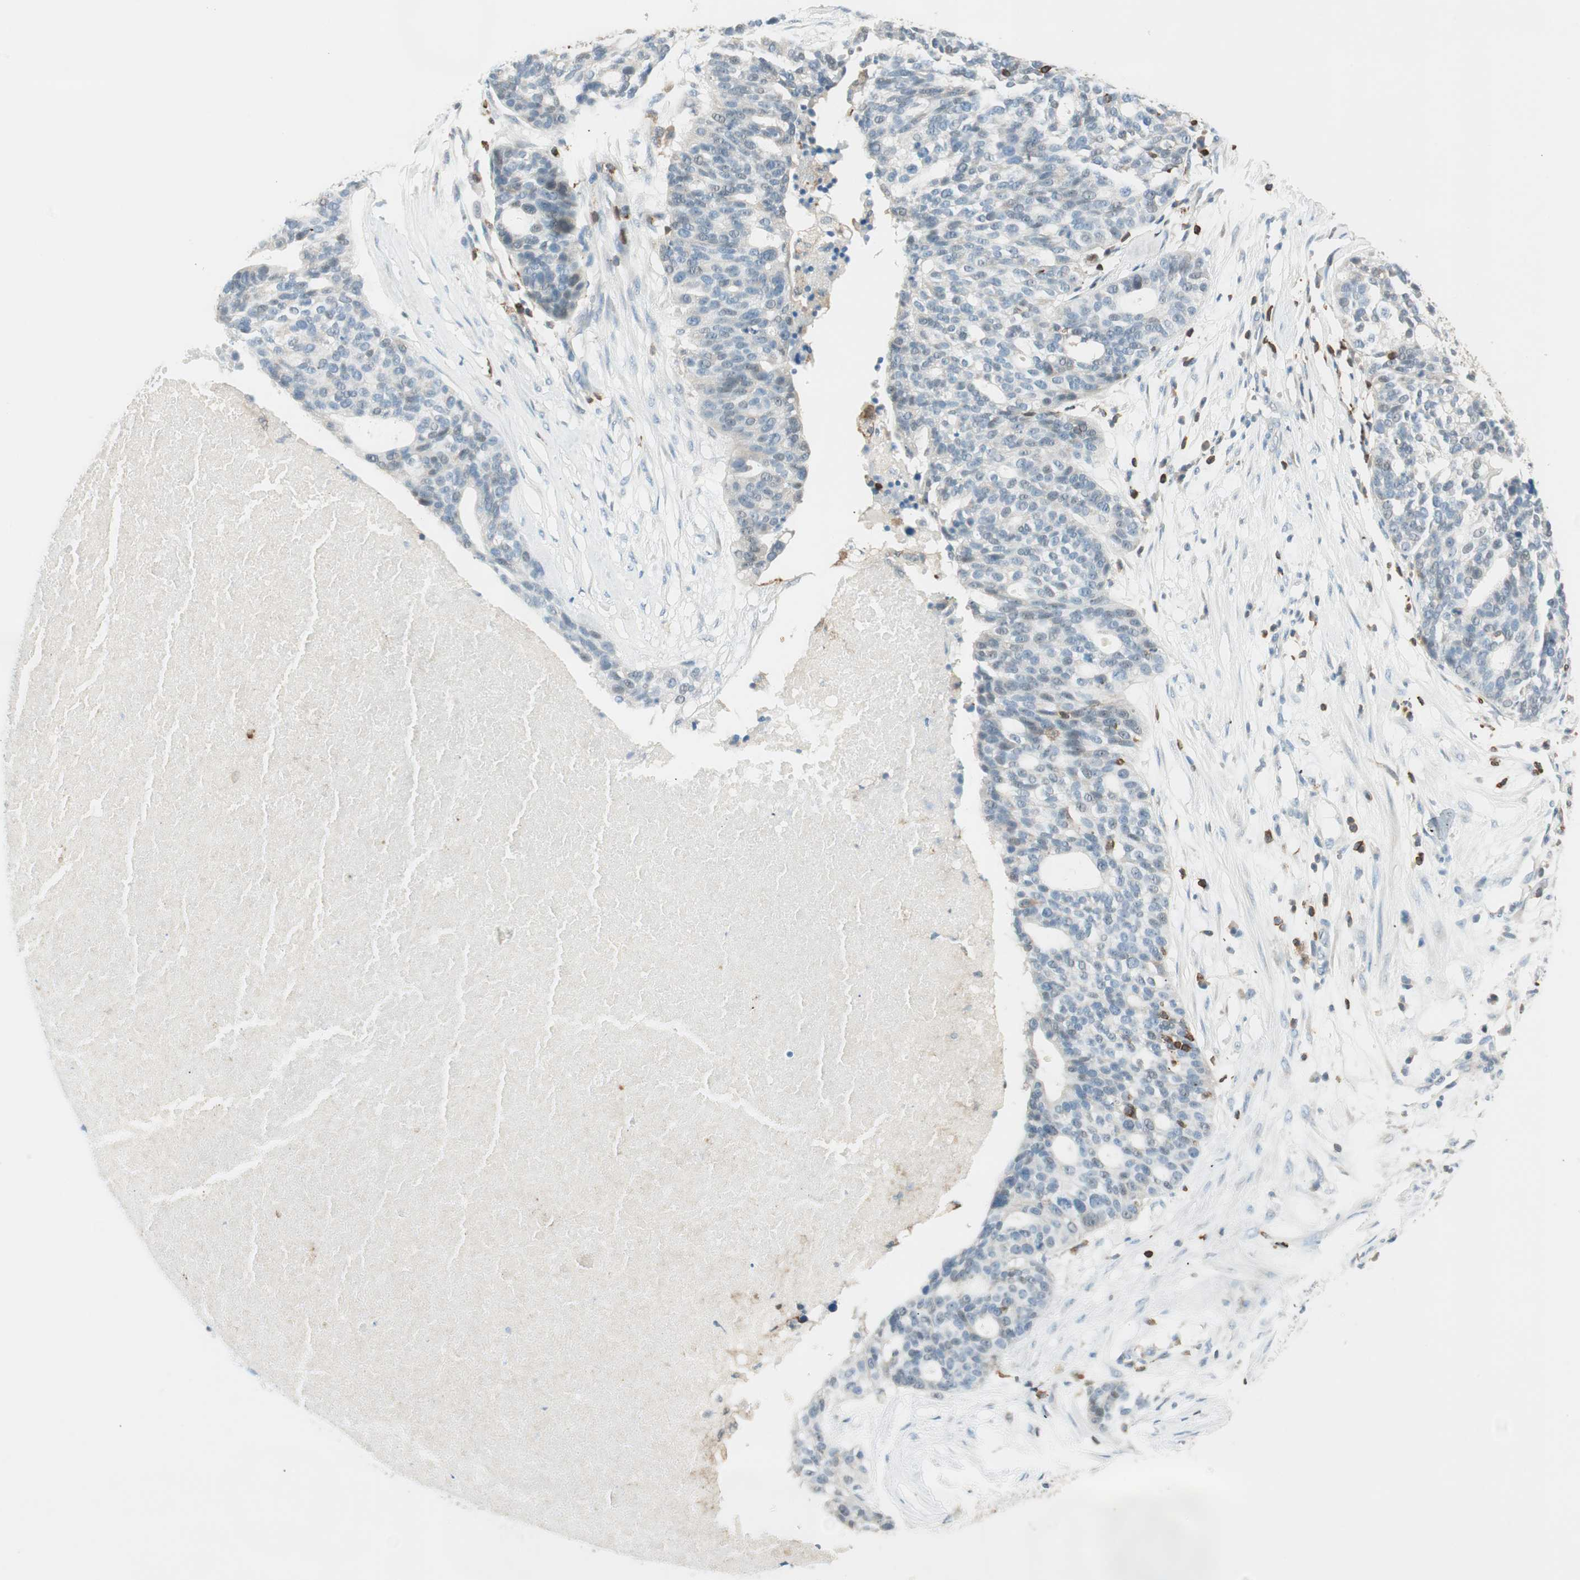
{"staining": {"intensity": "negative", "quantity": "none", "location": "none"}, "tissue": "ovarian cancer", "cell_type": "Tumor cells", "image_type": "cancer", "snomed": [{"axis": "morphology", "description": "Cystadenocarcinoma, serous, NOS"}, {"axis": "topography", "description": "Ovary"}], "caption": "A micrograph of serous cystadenocarcinoma (ovarian) stained for a protein reveals no brown staining in tumor cells.", "gene": "HPGD", "patient": {"sex": "female", "age": 59}}